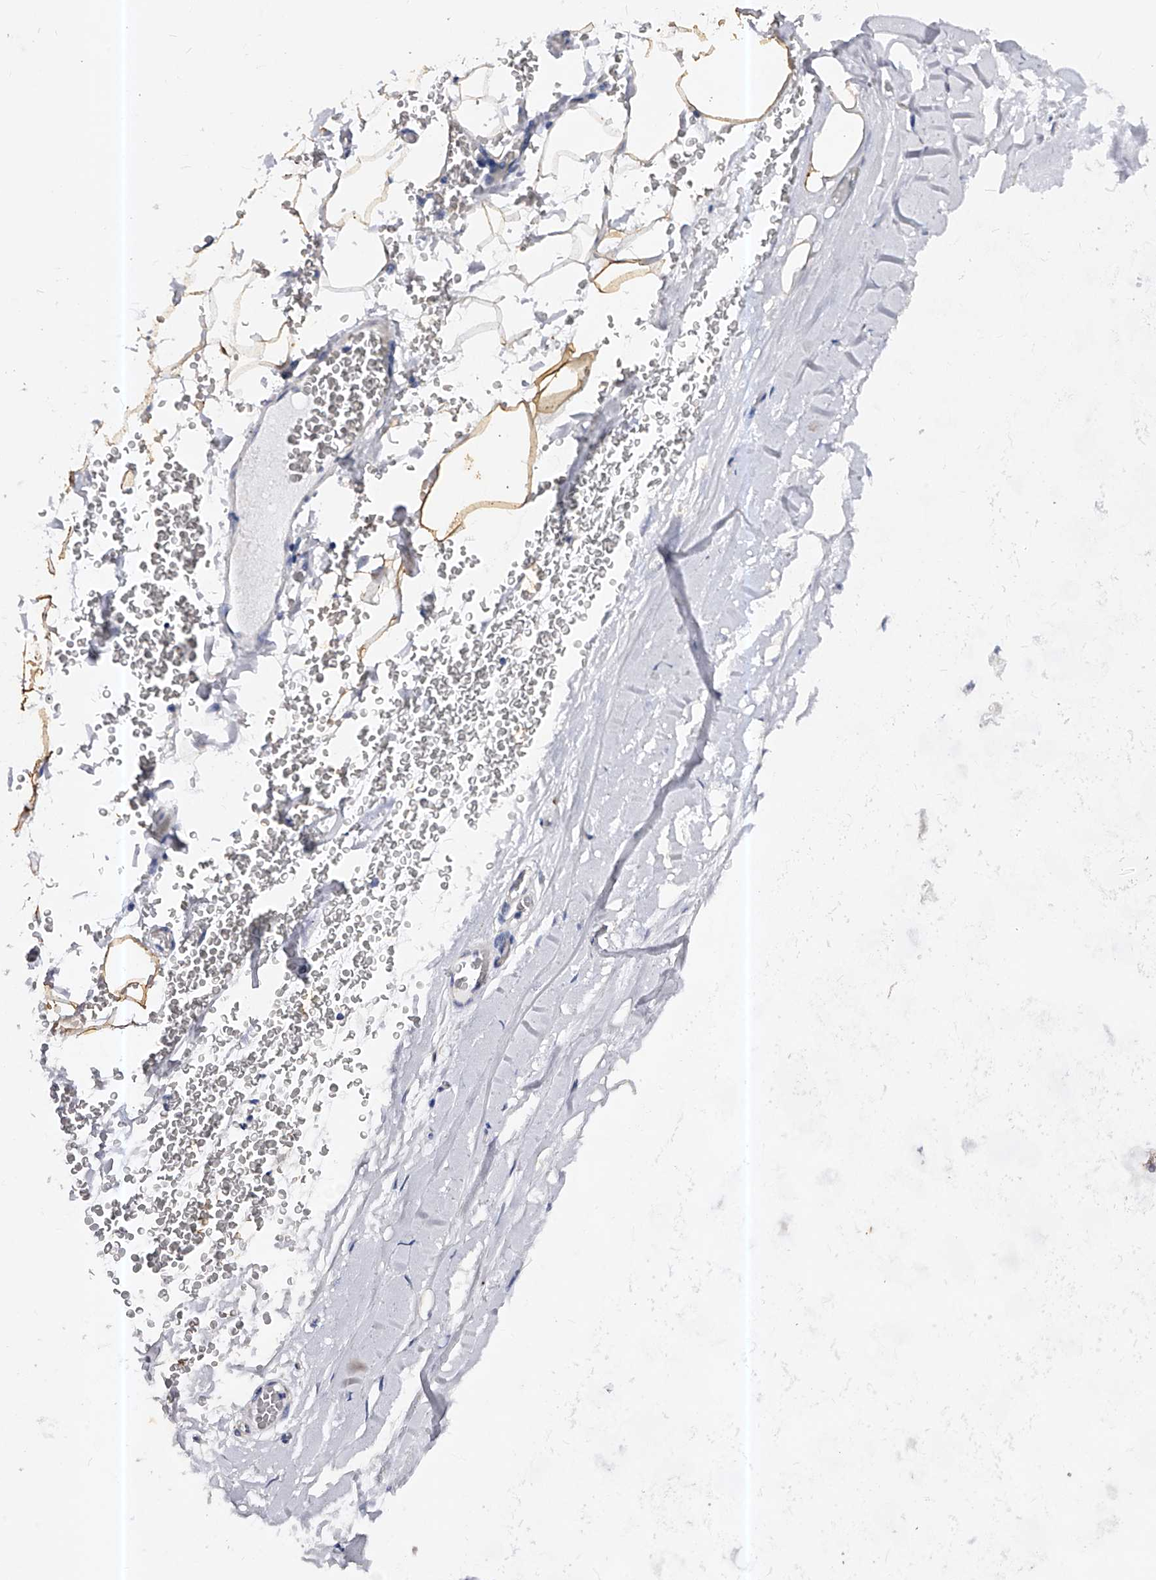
{"staining": {"intensity": "moderate", "quantity": "<25%", "location": "cytoplasmic/membranous"}, "tissue": "adipose tissue", "cell_type": "Adipocytes", "image_type": "normal", "snomed": [{"axis": "morphology", "description": "Normal tissue, NOS"}, {"axis": "topography", "description": "Bronchus"}], "caption": "Adipose tissue stained with immunohistochemistry reveals moderate cytoplasmic/membranous positivity in about <25% of adipocytes. (DAB IHC, brown staining for protein, blue staining for nuclei).", "gene": "PPP5C", "patient": {"sex": "male", "age": 66}}